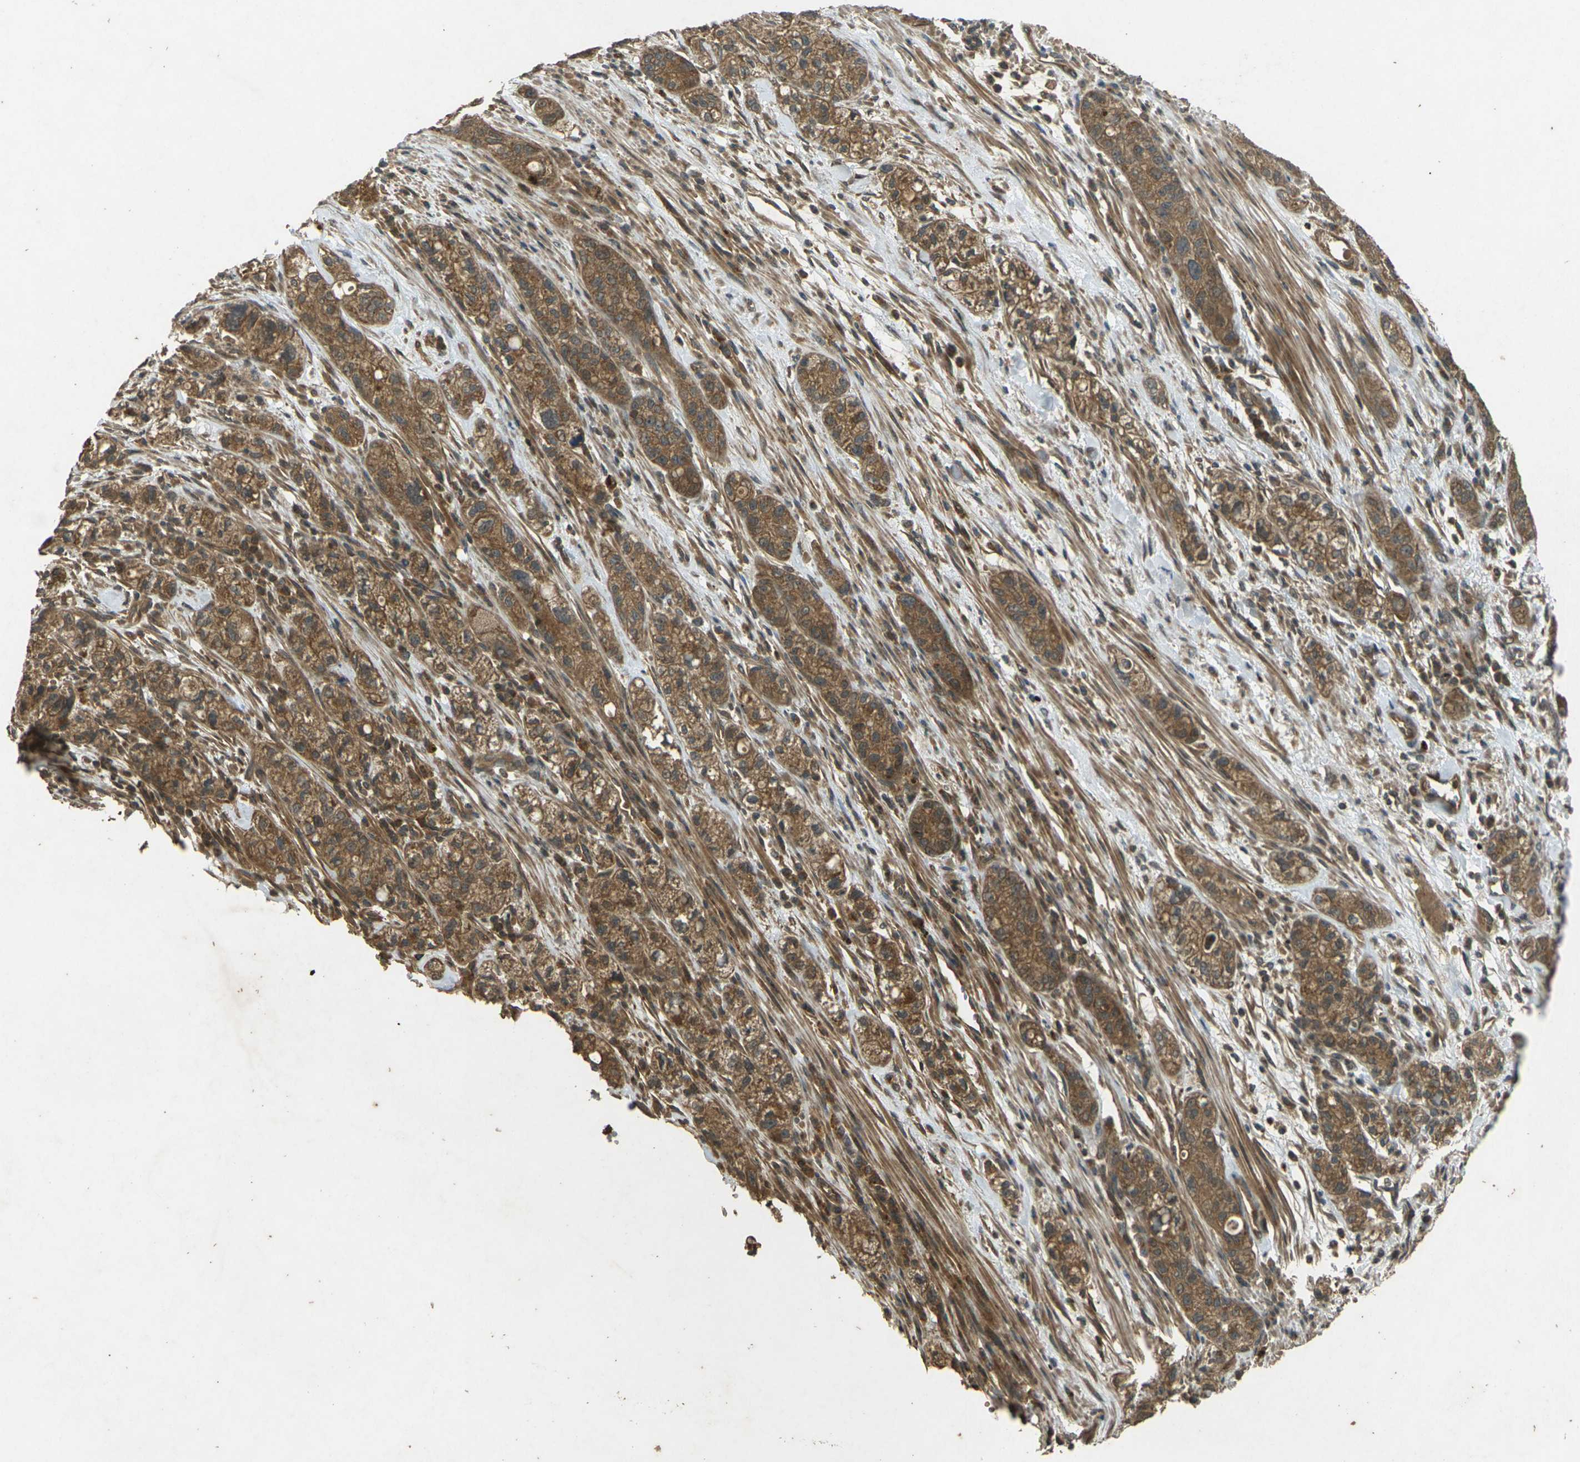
{"staining": {"intensity": "moderate", "quantity": ">75%", "location": "cytoplasmic/membranous"}, "tissue": "pancreatic cancer", "cell_type": "Tumor cells", "image_type": "cancer", "snomed": [{"axis": "morphology", "description": "Adenocarcinoma, NOS"}, {"axis": "topography", "description": "Pancreas"}], "caption": "Protein expression analysis of pancreatic cancer (adenocarcinoma) reveals moderate cytoplasmic/membranous expression in about >75% of tumor cells.", "gene": "TAP1", "patient": {"sex": "female", "age": 78}}